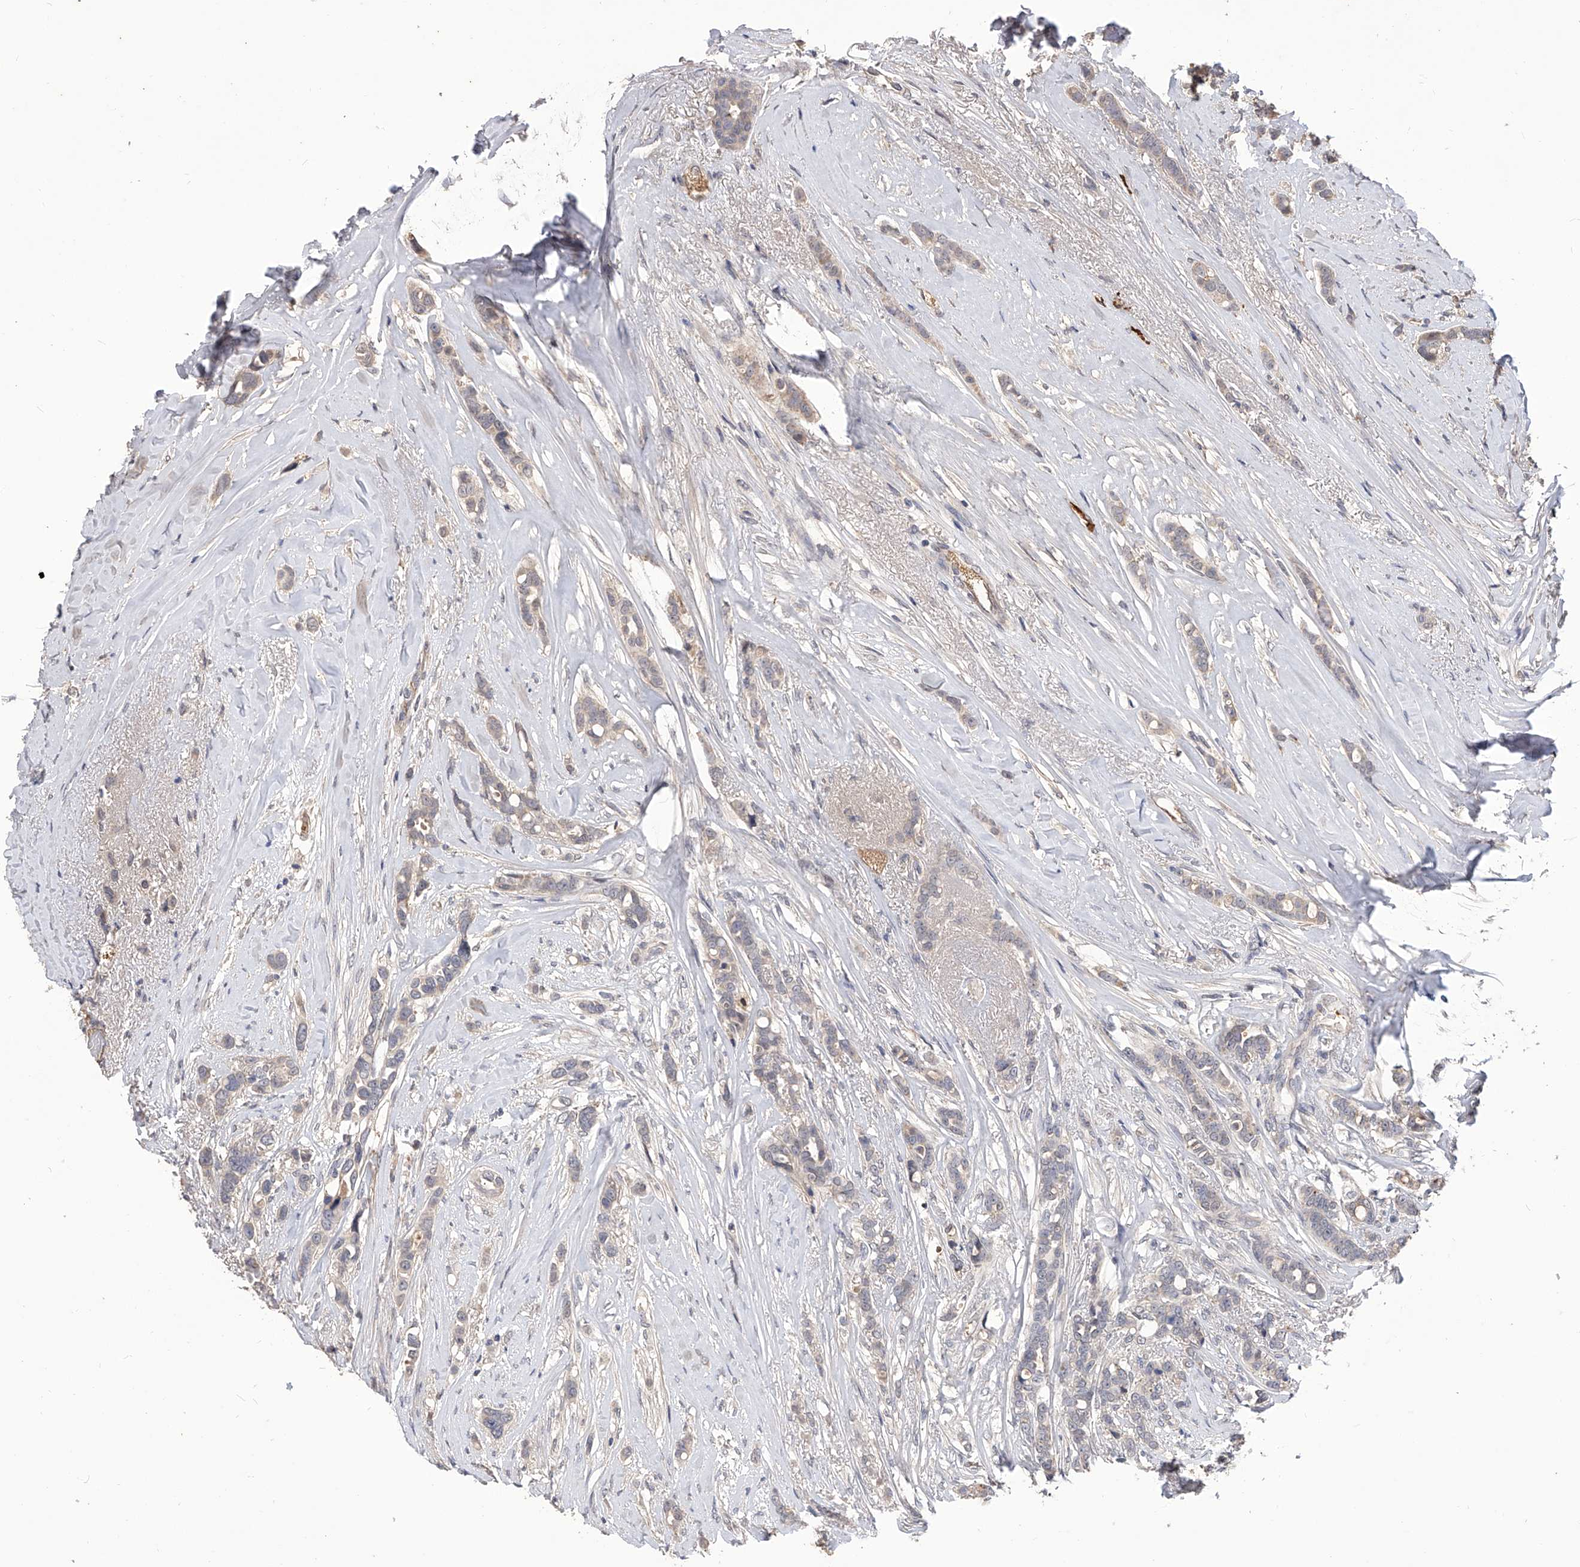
{"staining": {"intensity": "weak", "quantity": "<25%", "location": "cytoplasmic/membranous"}, "tissue": "breast cancer", "cell_type": "Tumor cells", "image_type": "cancer", "snomed": [{"axis": "morphology", "description": "Lobular carcinoma"}, {"axis": "topography", "description": "Breast"}], "caption": "A micrograph of human breast cancer (lobular carcinoma) is negative for staining in tumor cells.", "gene": "CFAP410", "patient": {"sex": "female", "age": 51}}